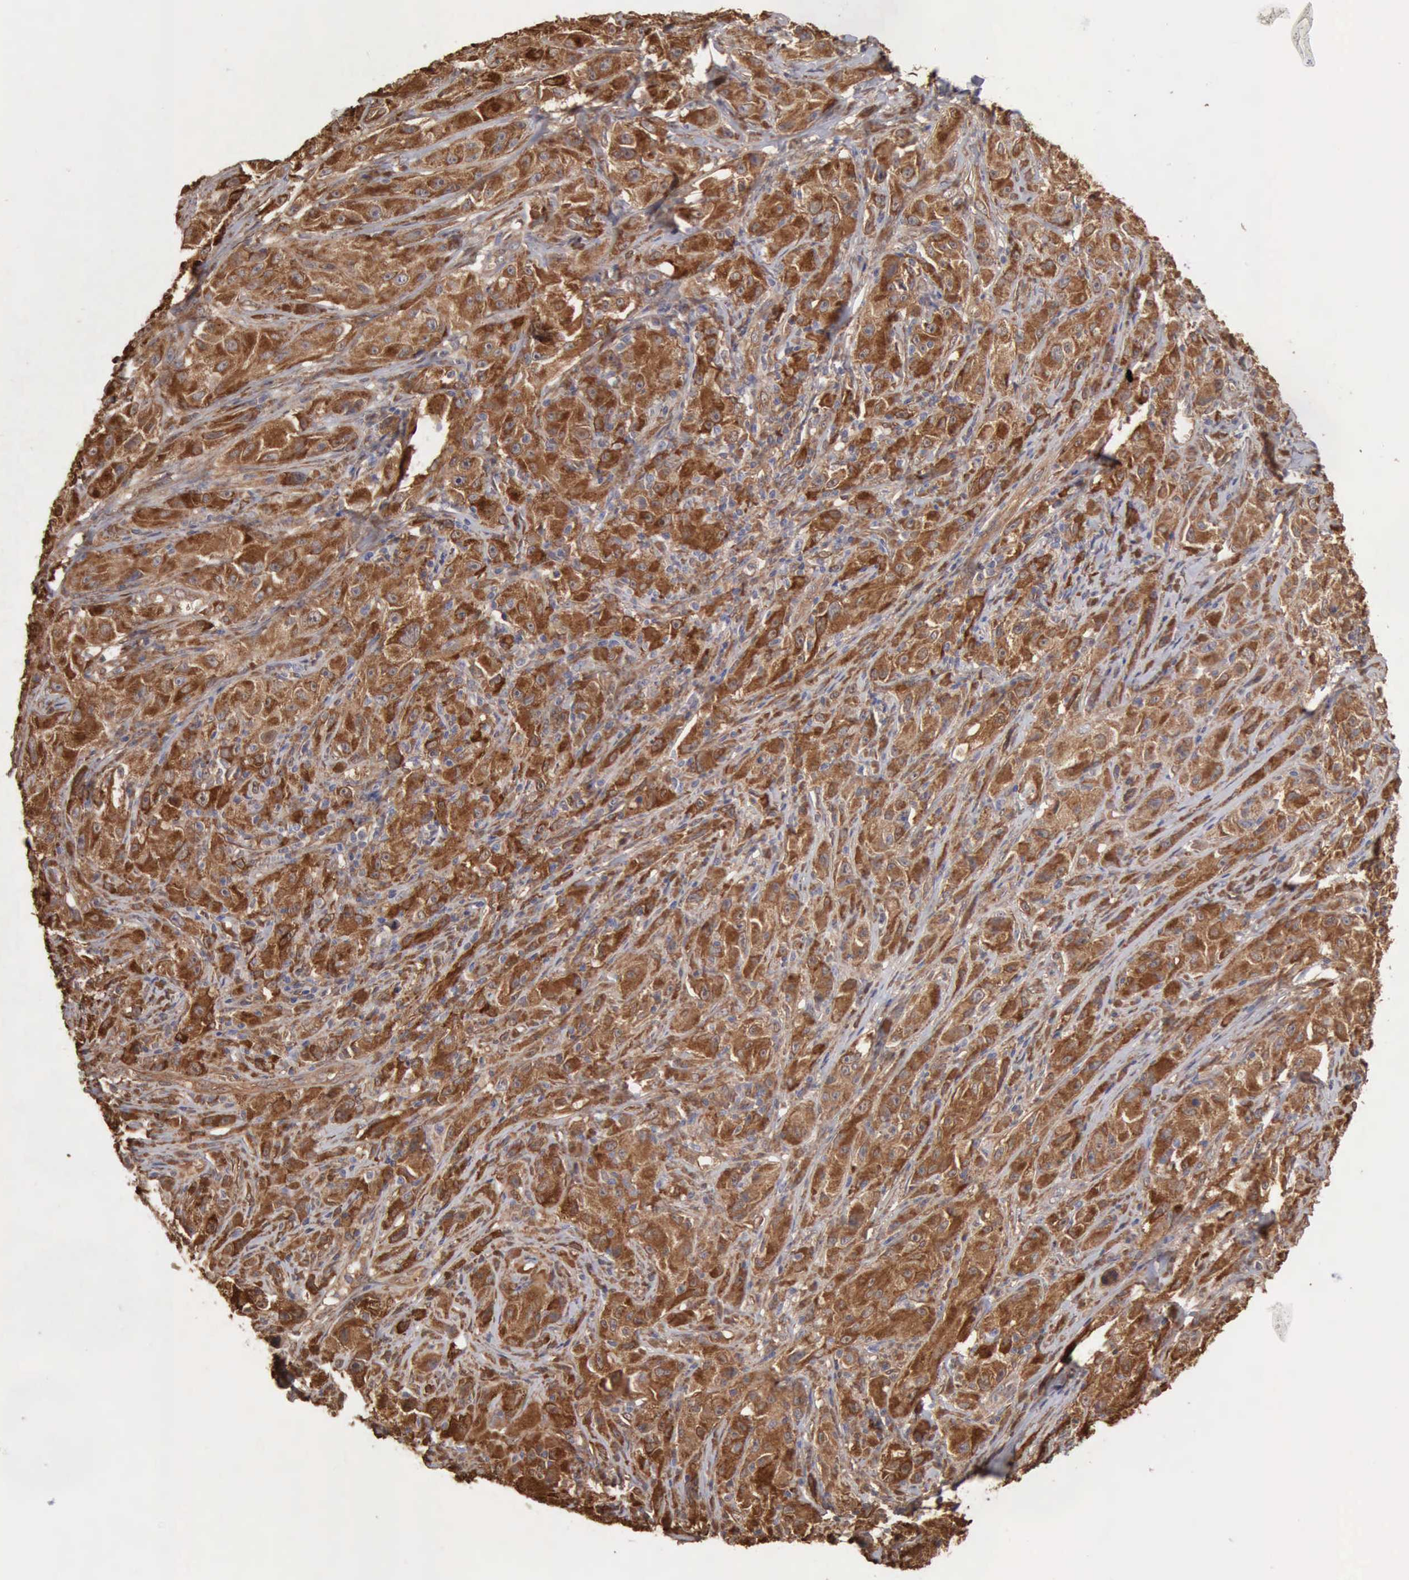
{"staining": {"intensity": "strong", "quantity": ">75%", "location": "cytoplasmic/membranous"}, "tissue": "melanoma", "cell_type": "Tumor cells", "image_type": "cancer", "snomed": [{"axis": "morphology", "description": "Malignant melanoma, NOS"}, {"axis": "topography", "description": "Skin"}], "caption": "Malignant melanoma stained for a protein (brown) reveals strong cytoplasmic/membranous positive staining in approximately >75% of tumor cells.", "gene": "APOL2", "patient": {"sex": "male", "age": 56}}